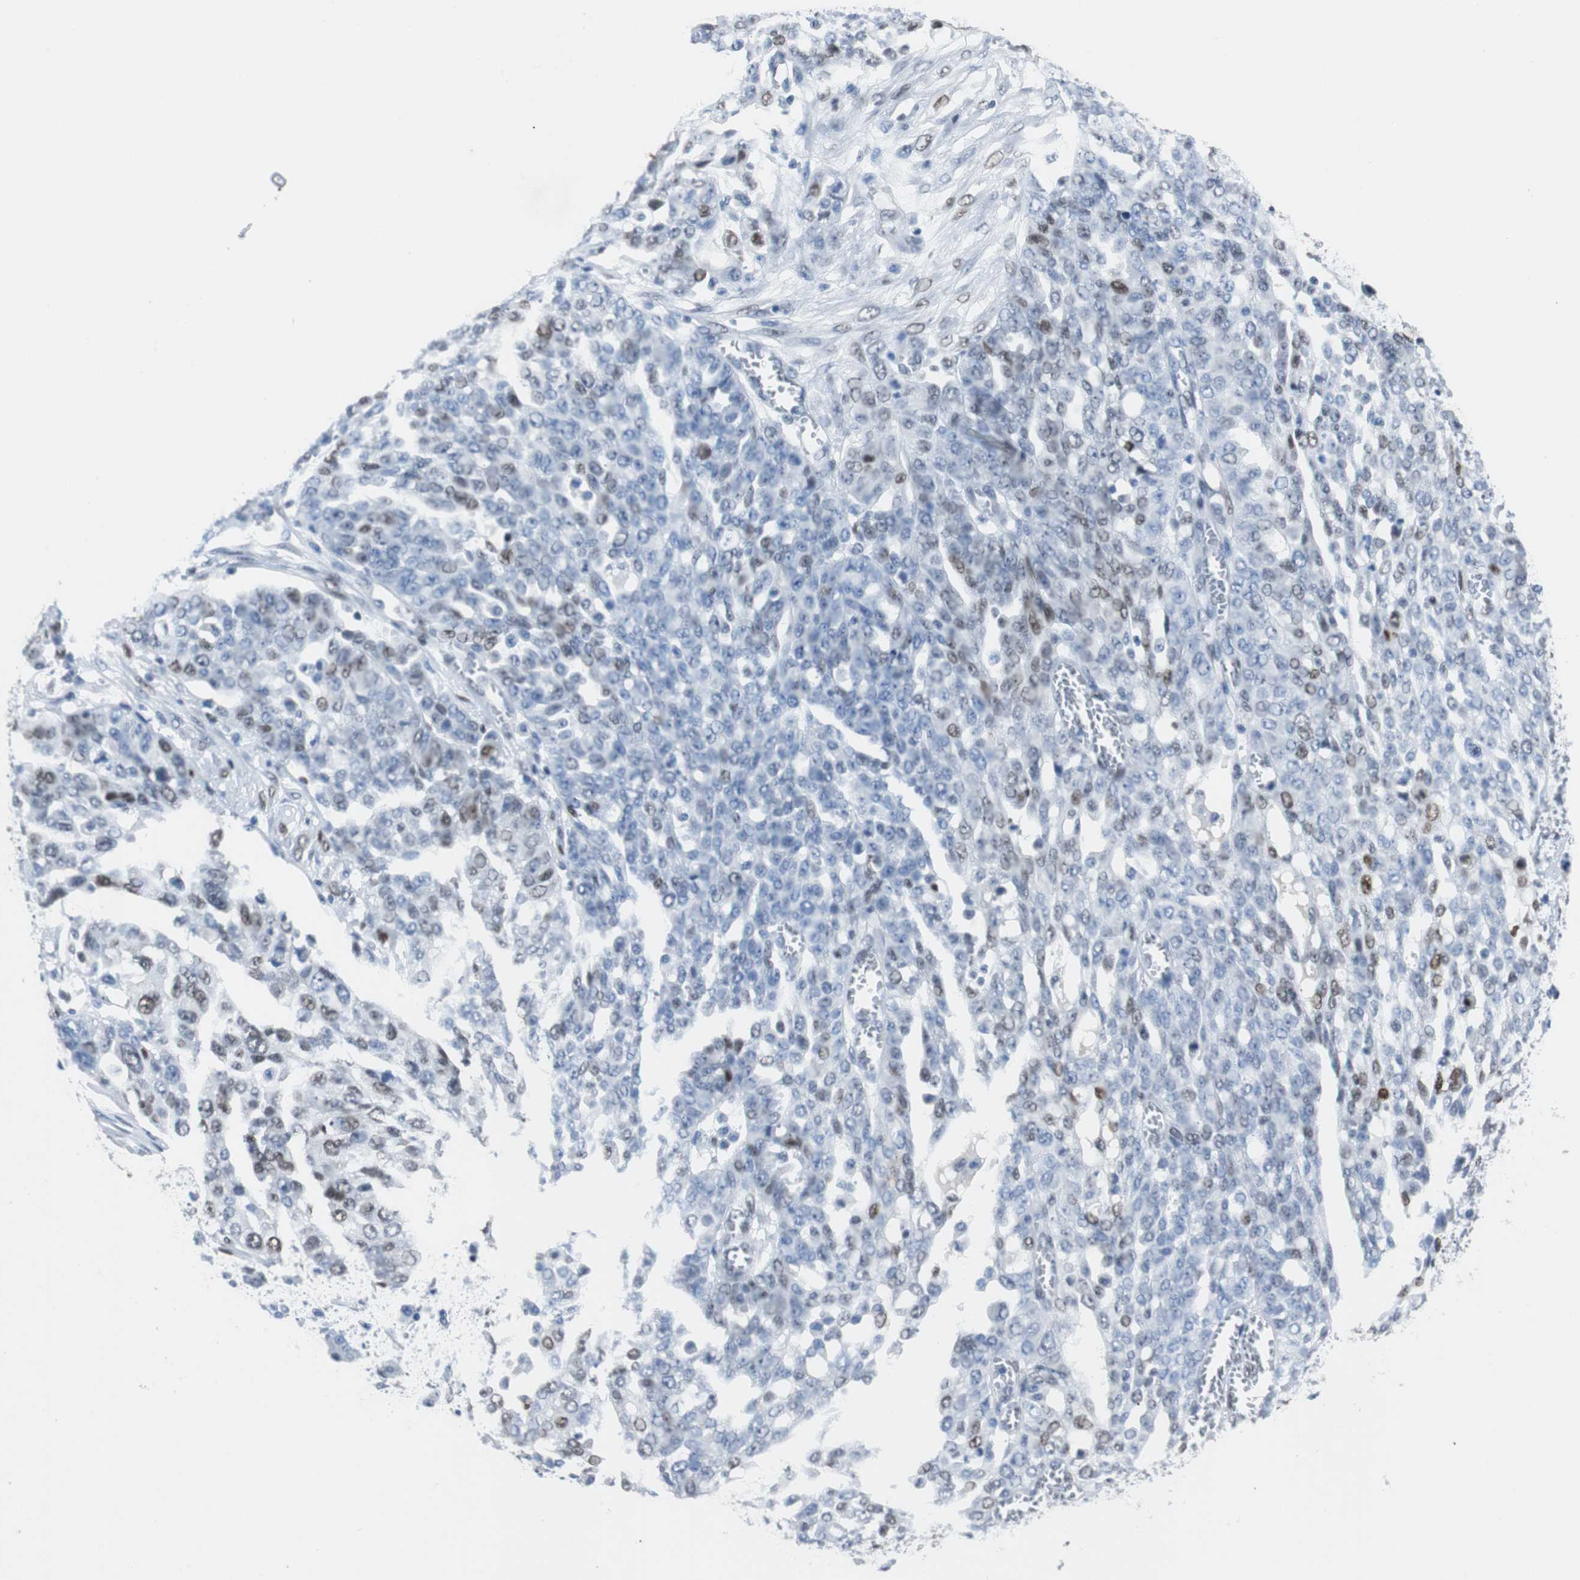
{"staining": {"intensity": "weak", "quantity": "<25%", "location": "nuclear"}, "tissue": "ovarian cancer", "cell_type": "Tumor cells", "image_type": "cancer", "snomed": [{"axis": "morphology", "description": "Cystadenocarcinoma, serous, NOS"}, {"axis": "topography", "description": "Soft tissue"}, {"axis": "topography", "description": "Ovary"}], "caption": "A histopathology image of serous cystadenocarcinoma (ovarian) stained for a protein exhibits no brown staining in tumor cells.", "gene": "JUN", "patient": {"sex": "female", "age": 57}}